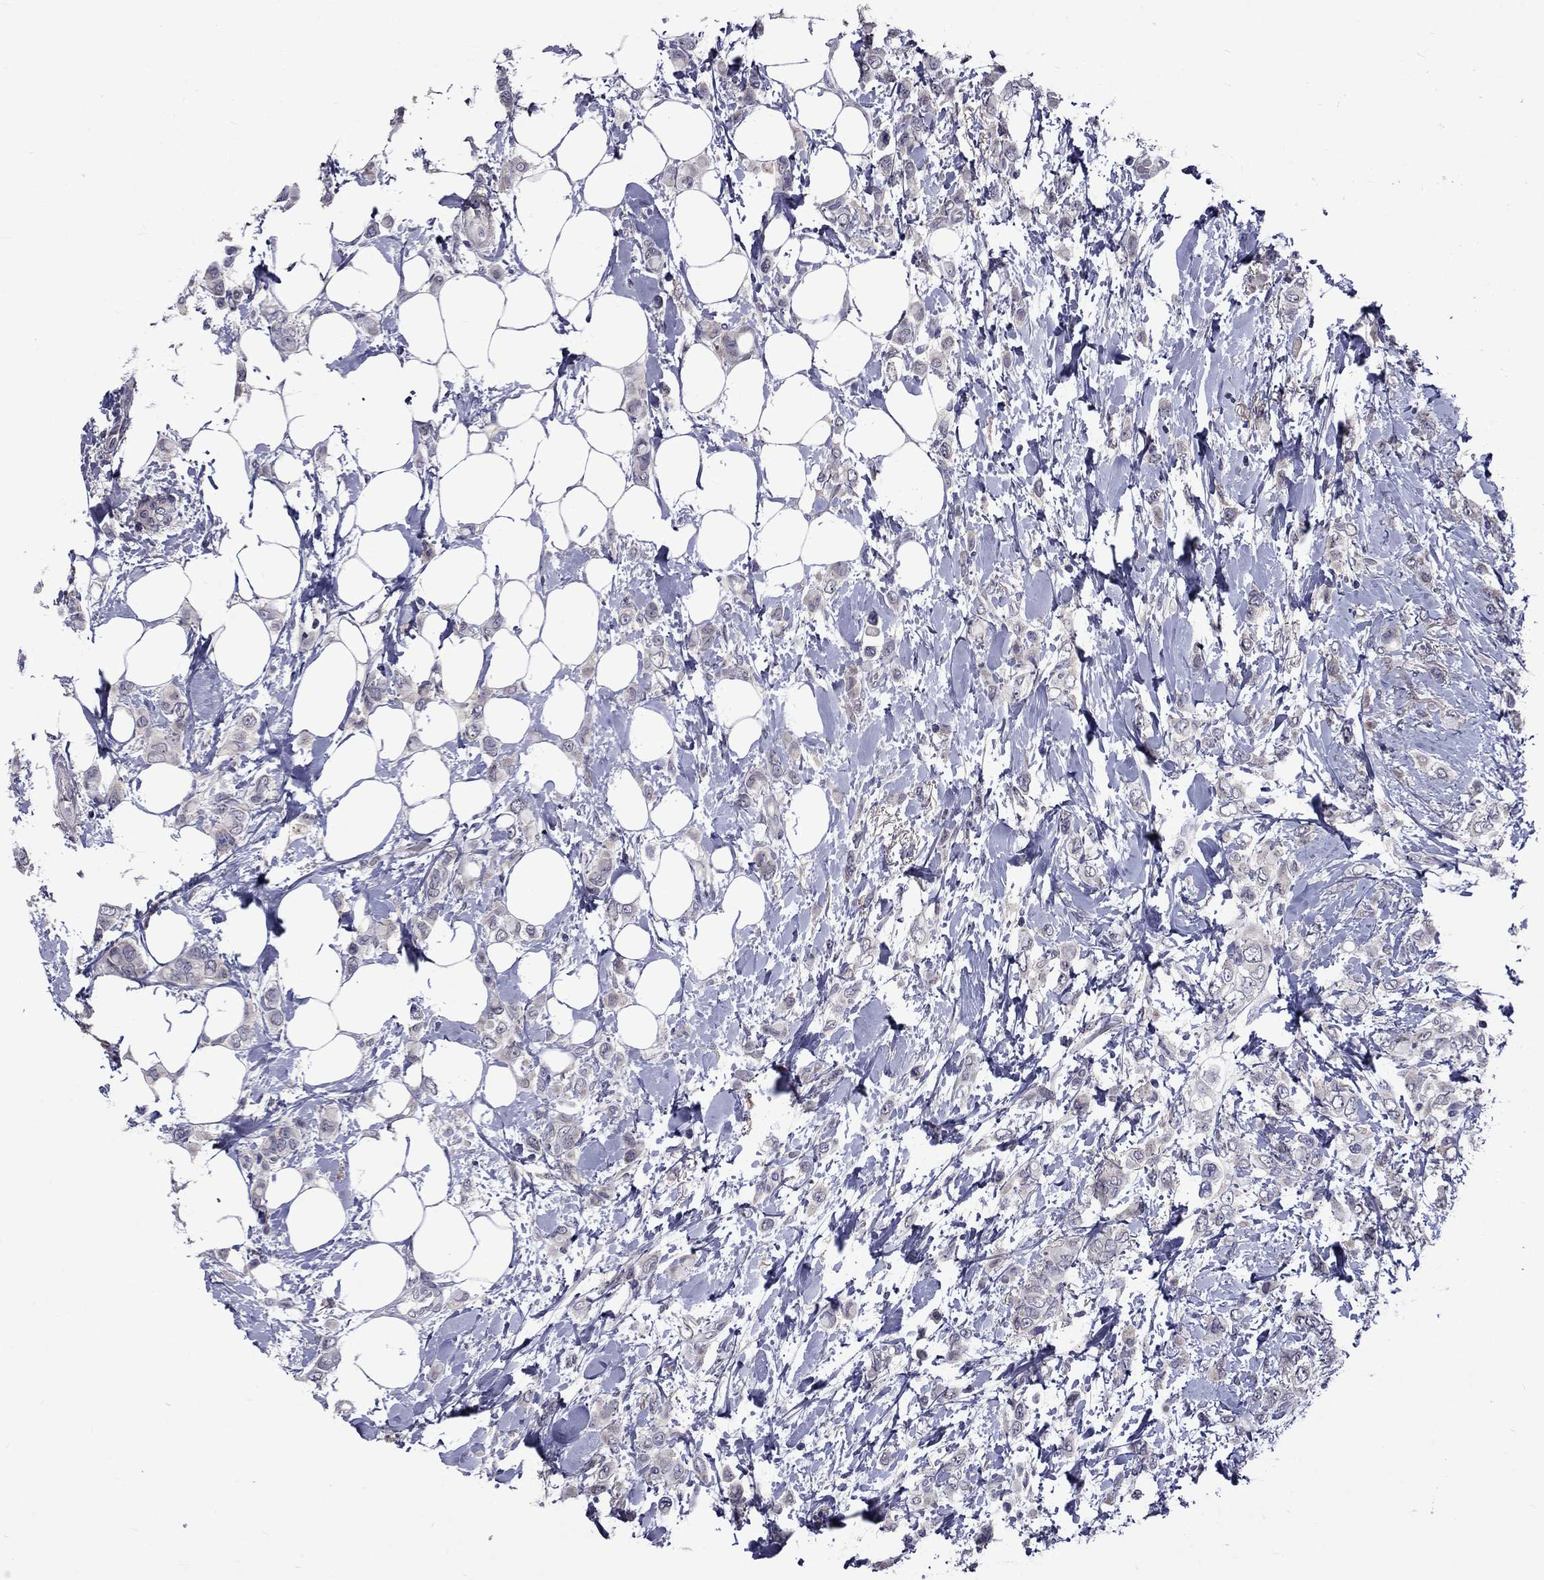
{"staining": {"intensity": "negative", "quantity": "none", "location": "none"}, "tissue": "breast cancer", "cell_type": "Tumor cells", "image_type": "cancer", "snomed": [{"axis": "morphology", "description": "Lobular carcinoma"}, {"axis": "topography", "description": "Breast"}], "caption": "Immunohistochemistry (IHC) of breast cancer shows no expression in tumor cells.", "gene": "SNTA1", "patient": {"sex": "female", "age": 66}}